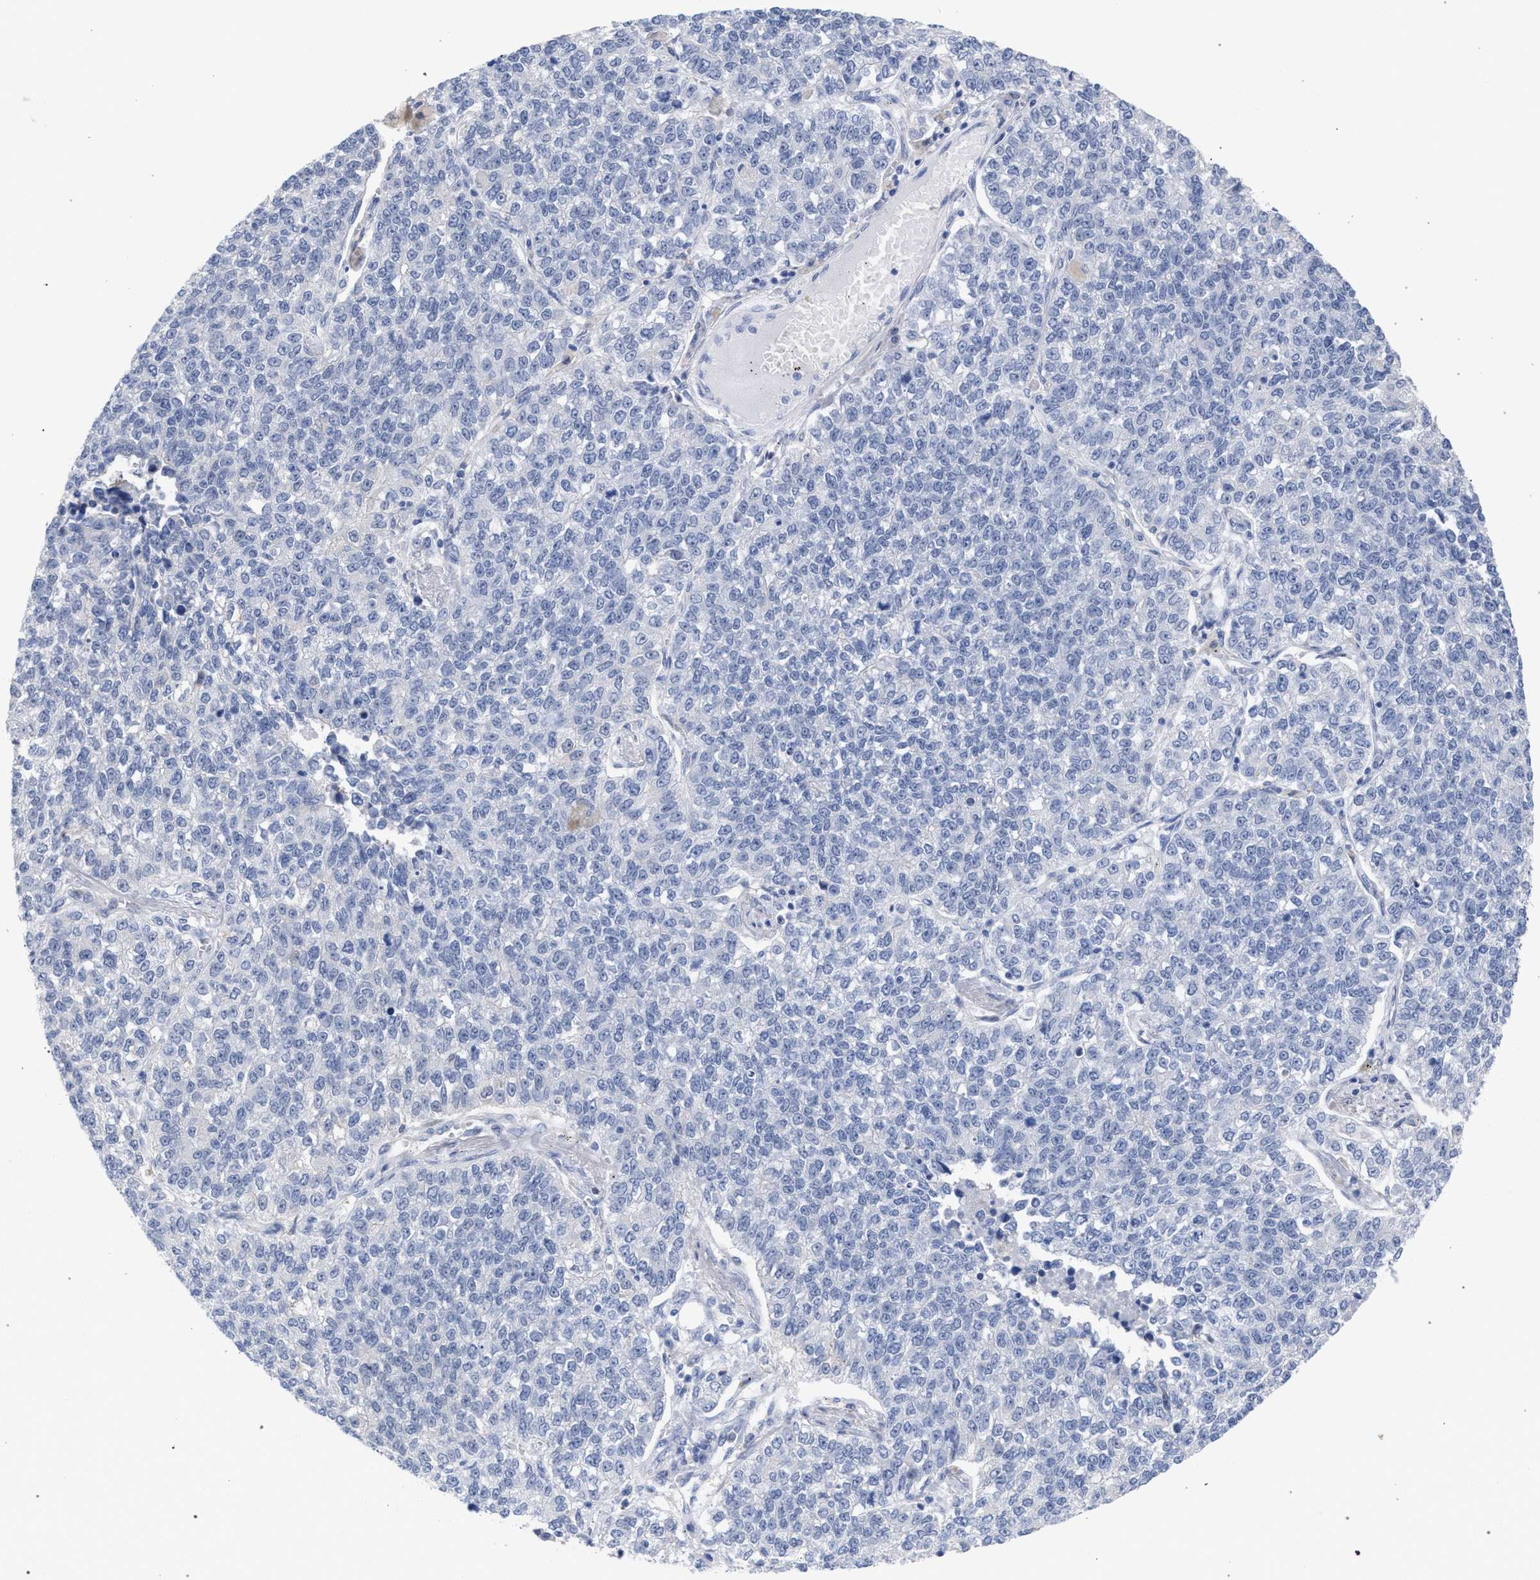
{"staining": {"intensity": "negative", "quantity": "none", "location": "none"}, "tissue": "lung cancer", "cell_type": "Tumor cells", "image_type": "cancer", "snomed": [{"axis": "morphology", "description": "Adenocarcinoma, NOS"}, {"axis": "topography", "description": "Lung"}], "caption": "Lung cancer stained for a protein using immunohistochemistry (IHC) shows no expression tumor cells.", "gene": "FHOD3", "patient": {"sex": "male", "age": 49}}